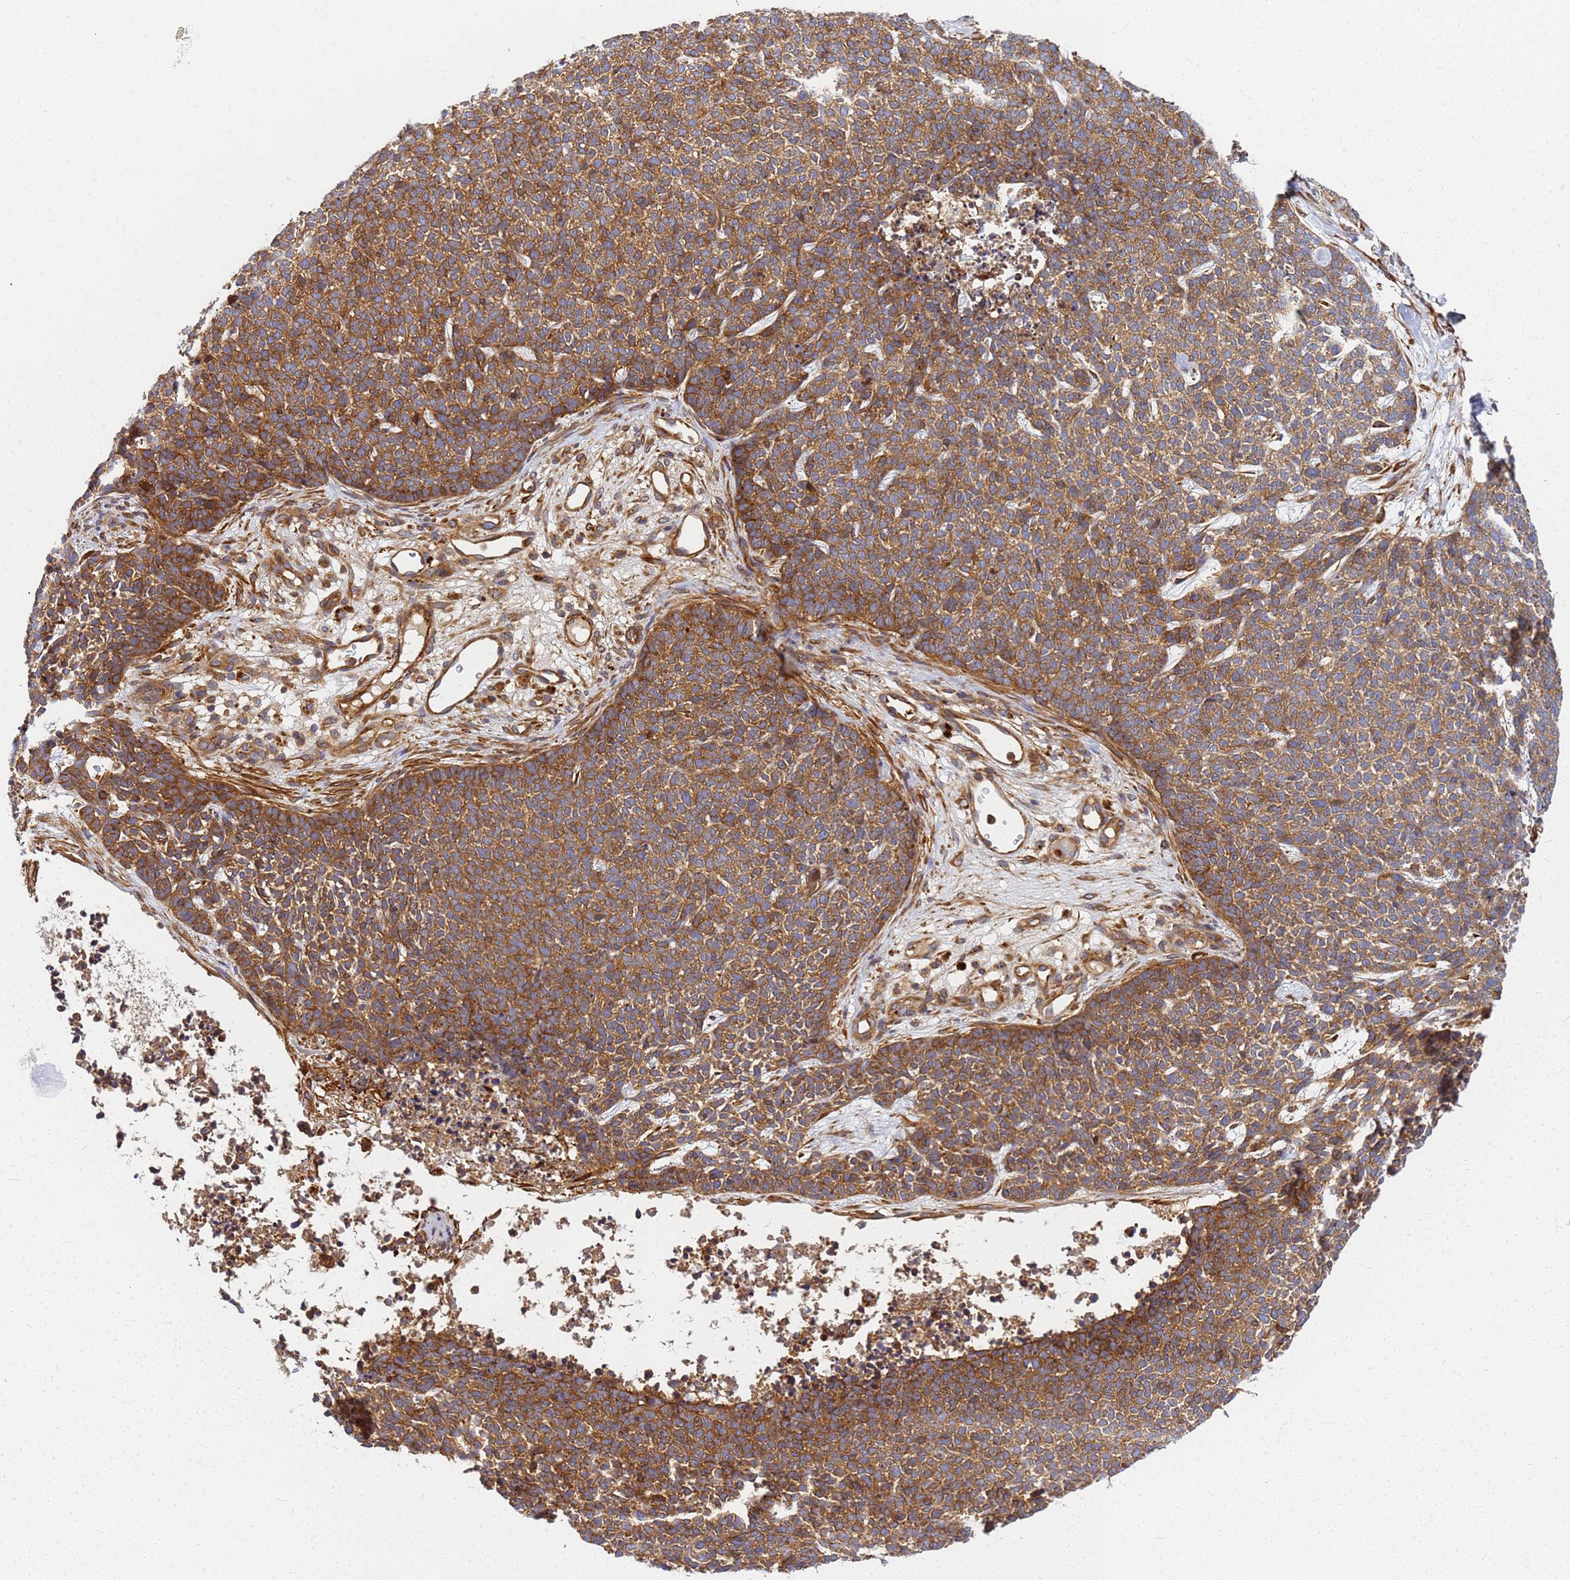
{"staining": {"intensity": "moderate", "quantity": ">75%", "location": "cytoplasmic/membranous"}, "tissue": "skin cancer", "cell_type": "Tumor cells", "image_type": "cancer", "snomed": [{"axis": "morphology", "description": "Basal cell carcinoma"}, {"axis": "topography", "description": "Skin"}], "caption": "Immunohistochemistry image of skin cancer stained for a protein (brown), which shows medium levels of moderate cytoplasmic/membranous staining in about >75% of tumor cells.", "gene": "C2CD5", "patient": {"sex": "female", "age": 84}}